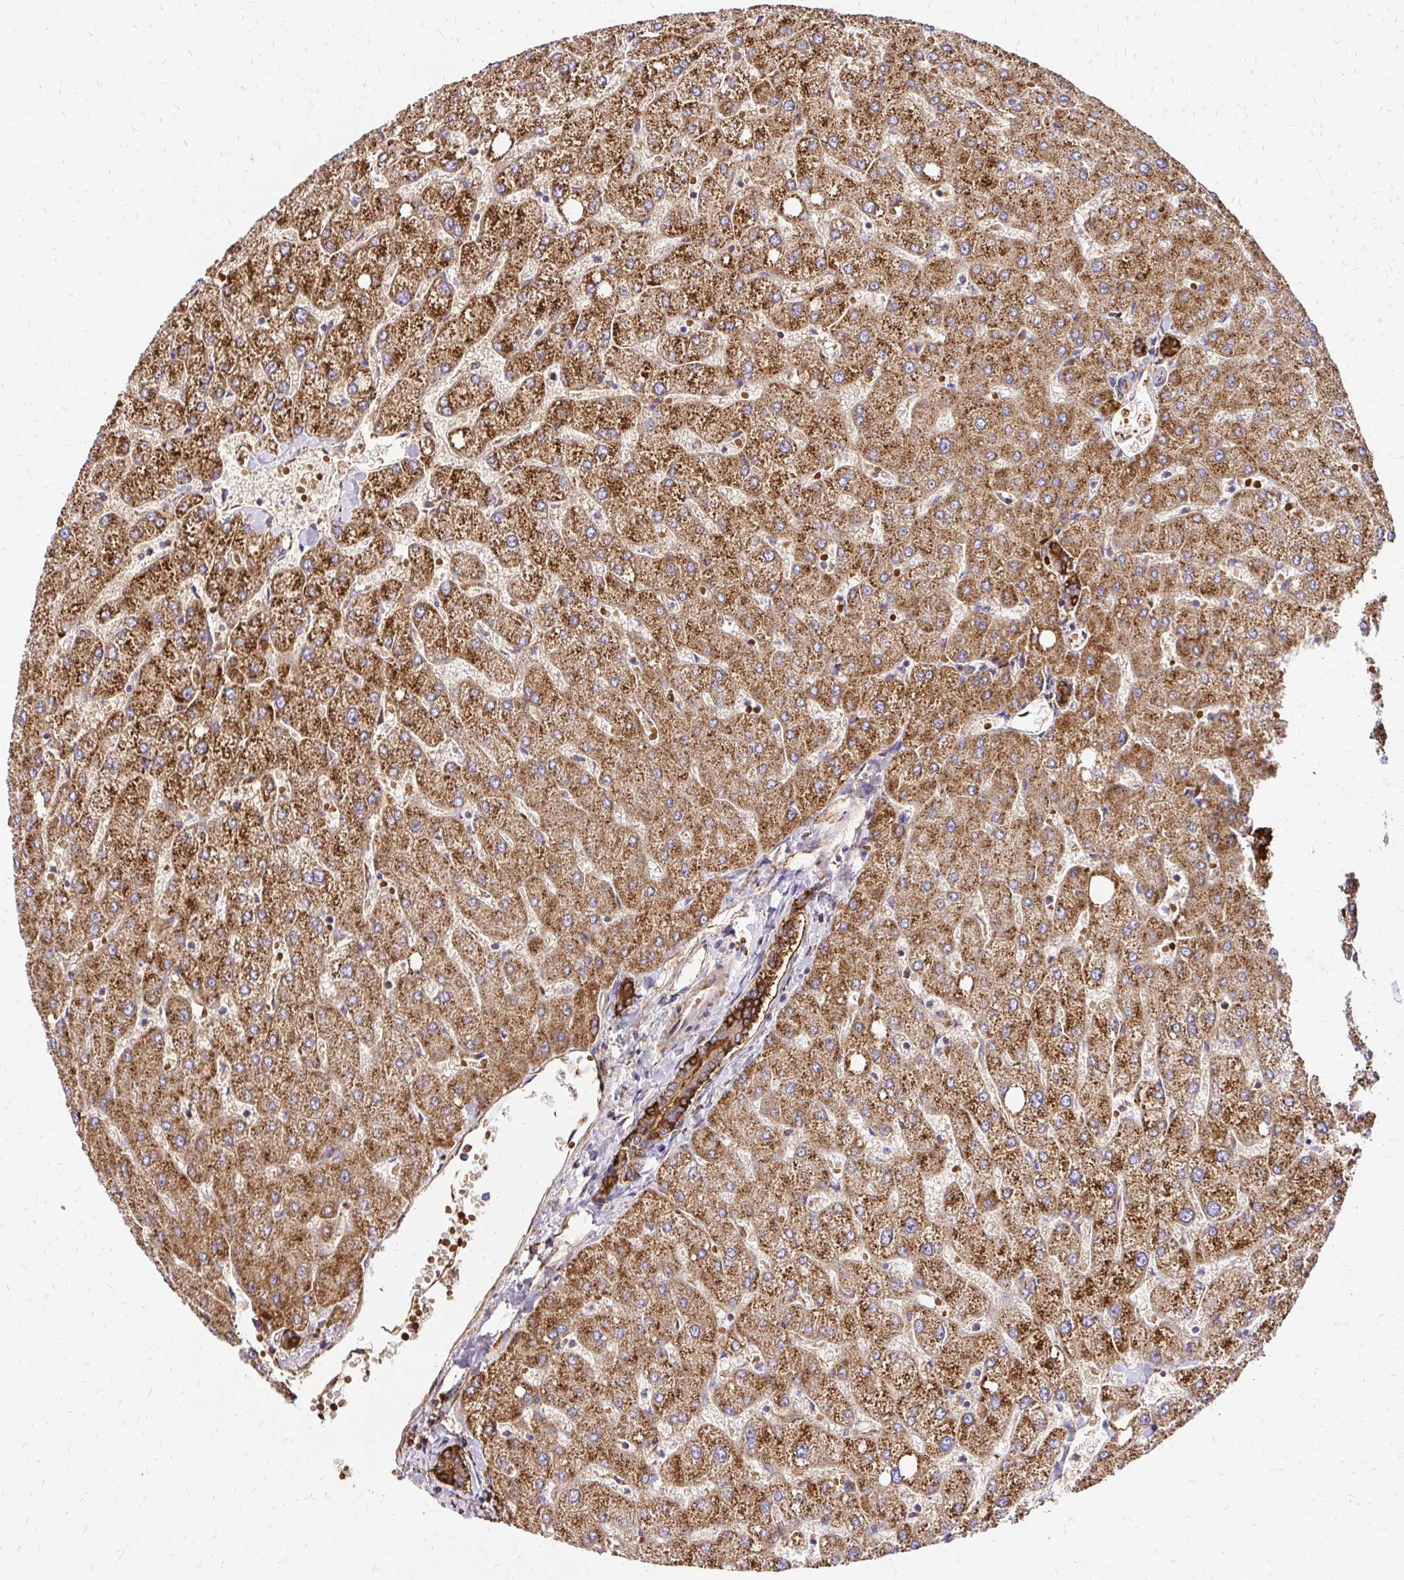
{"staining": {"intensity": "strong", "quantity": ">75%", "location": "cytoplasmic/membranous"}, "tissue": "liver", "cell_type": "Cholangiocytes", "image_type": "normal", "snomed": [{"axis": "morphology", "description": "Normal tissue, NOS"}, {"axis": "topography", "description": "Liver"}], "caption": "DAB (3,3'-diaminobenzidine) immunohistochemical staining of benign liver exhibits strong cytoplasmic/membranous protein staining in approximately >75% of cholangiocytes.", "gene": "MRPL13", "patient": {"sex": "female", "age": 54}}